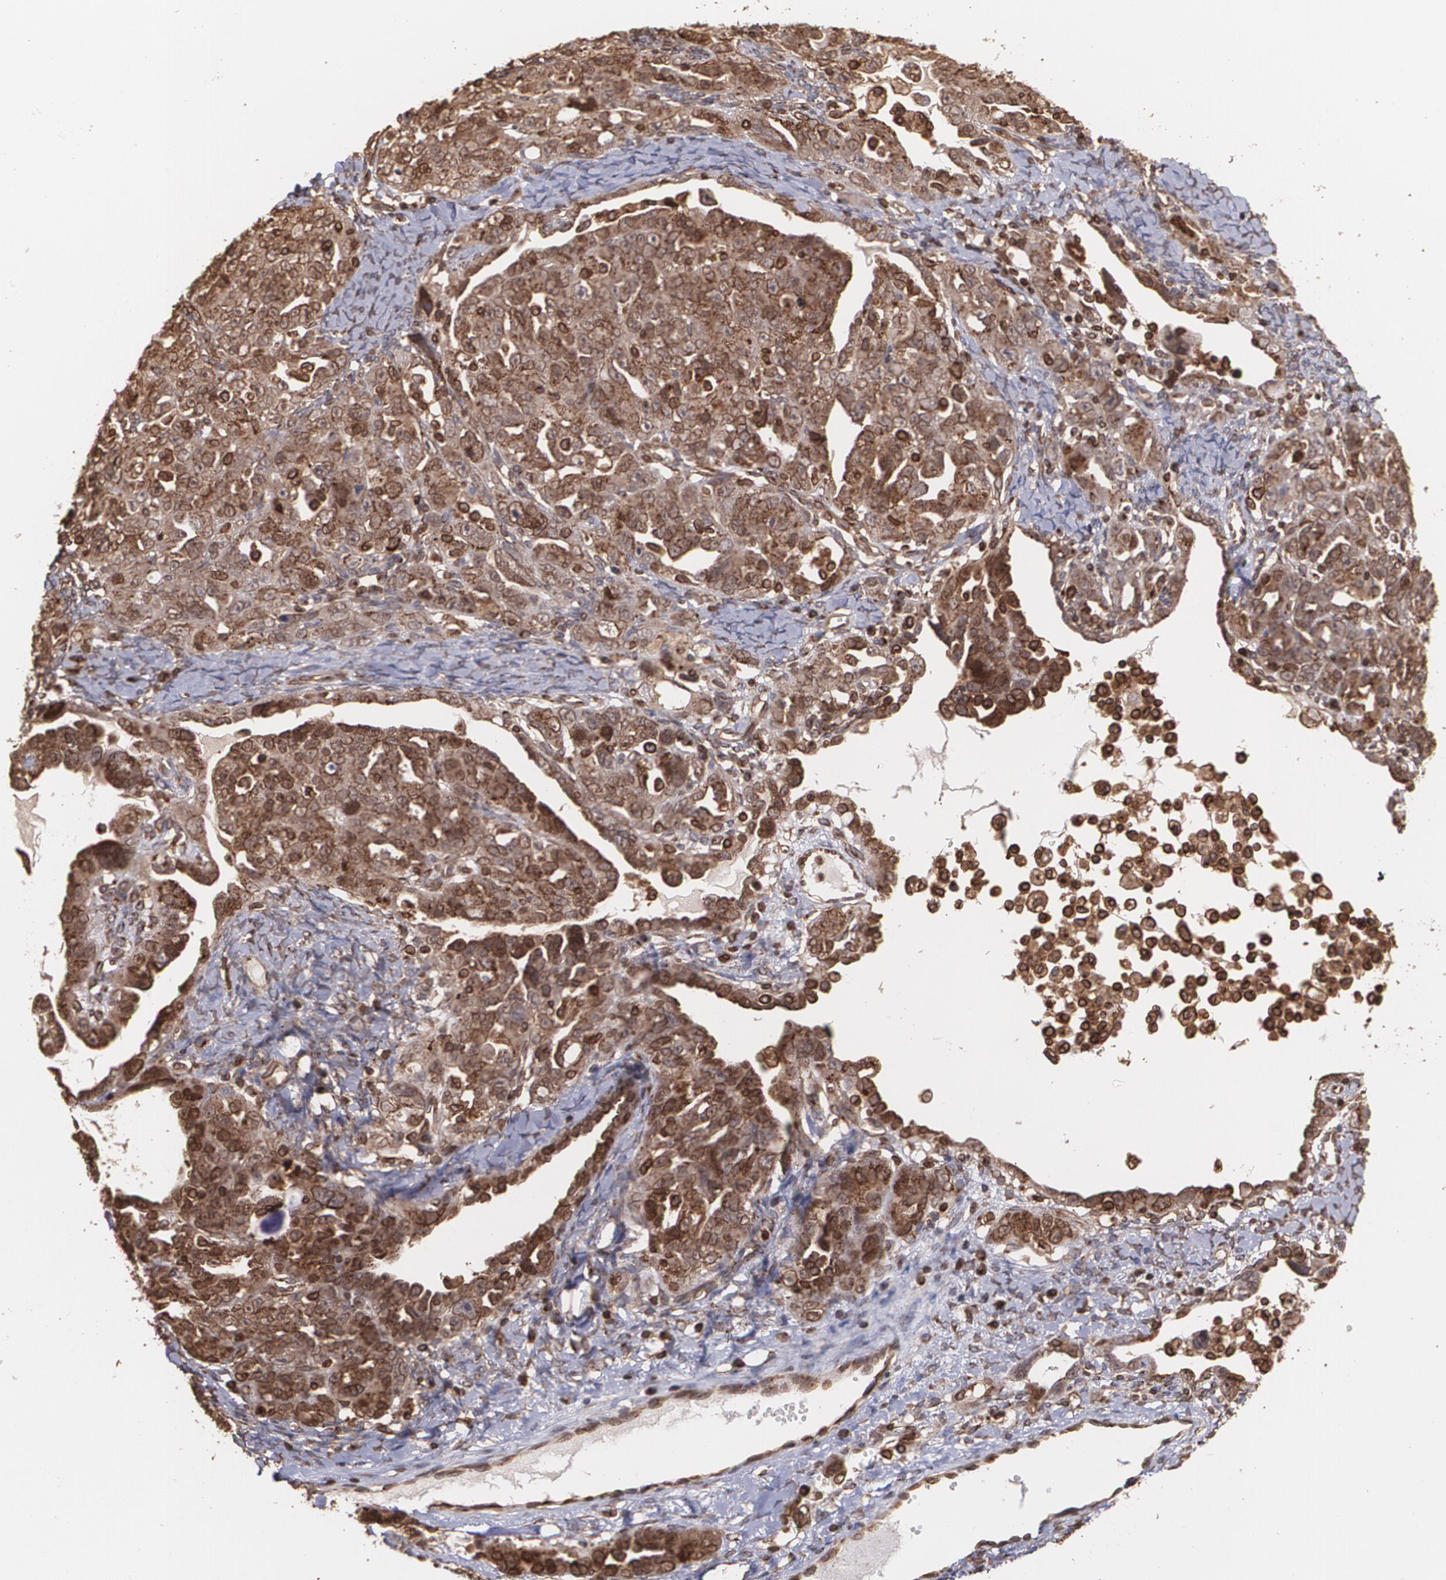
{"staining": {"intensity": "strong", "quantity": ">75%", "location": "cytoplasmic/membranous"}, "tissue": "ovarian cancer", "cell_type": "Tumor cells", "image_type": "cancer", "snomed": [{"axis": "morphology", "description": "Cystadenocarcinoma, serous, NOS"}, {"axis": "topography", "description": "Ovary"}], "caption": "Brown immunohistochemical staining in ovarian cancer (serous cystadenocarcinoma) exhibits strong cytoplasmic/membranous expression in approximately >75% of tumor cells.", "gene": "TRIP11", "patient": {"sex": "female", "age": 66}}